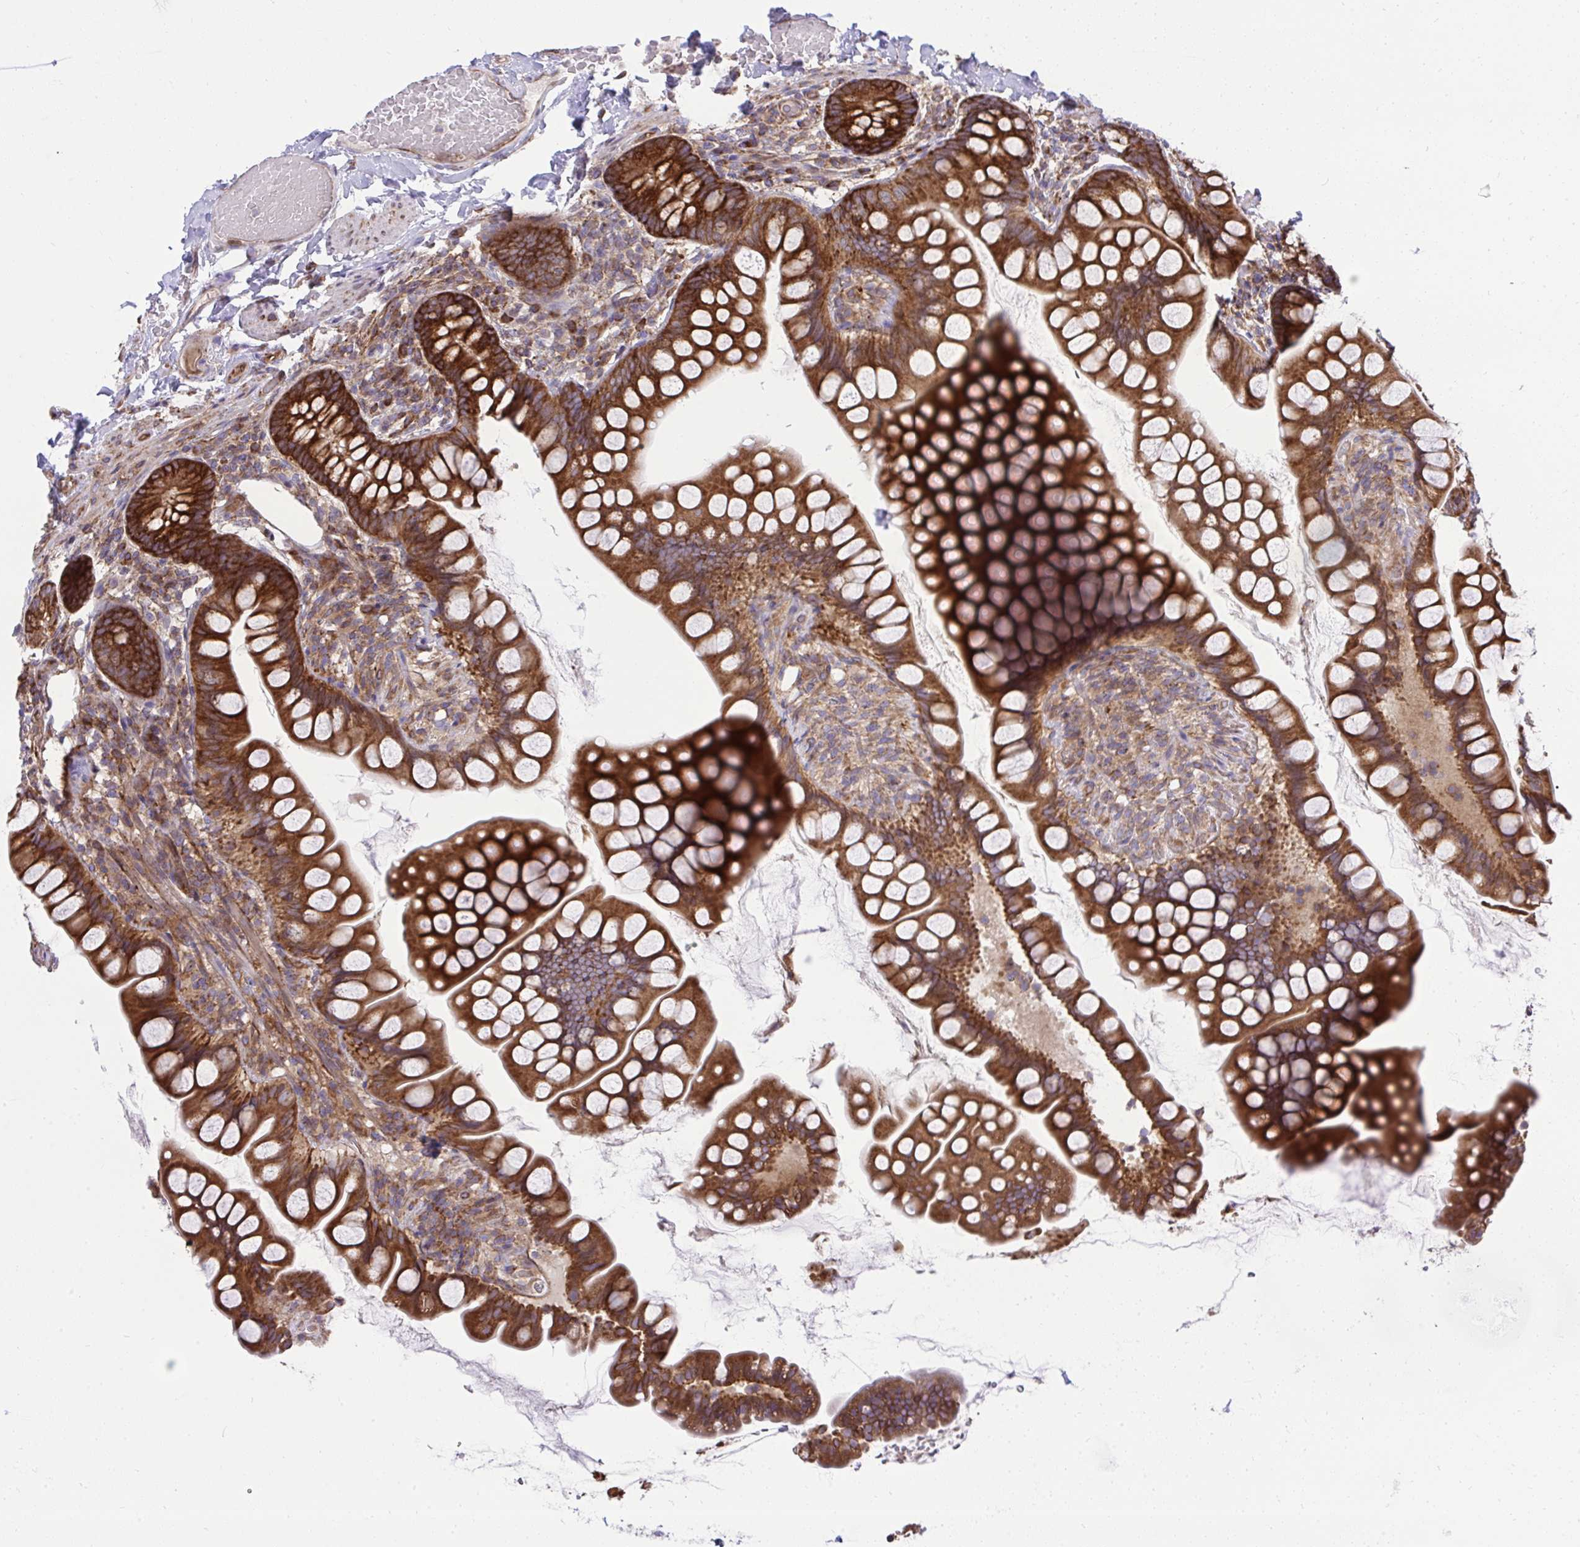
{"staining": {"intensity": "strong", "quantity": ">75%", "location": "cytoplasmic/membranous"}, "tissue": "small intestine", "cell_type": "Glandular cells", "image_type": "normal", "snomed": [{"axis": "morphology", "description": "Normal tissue, NOS"}, {"axis": "topography", "description": "Small intestine"}], "caption": "An immunohistochemistry (IHC) histopathology image of normal tissue is shown. Protein staining in brown shows strong cytoplasmic/membranous positivity in small intestine within glandular cells.", "gene": "NMNAT3", "patient": {"sex": "male", "age": 70}}